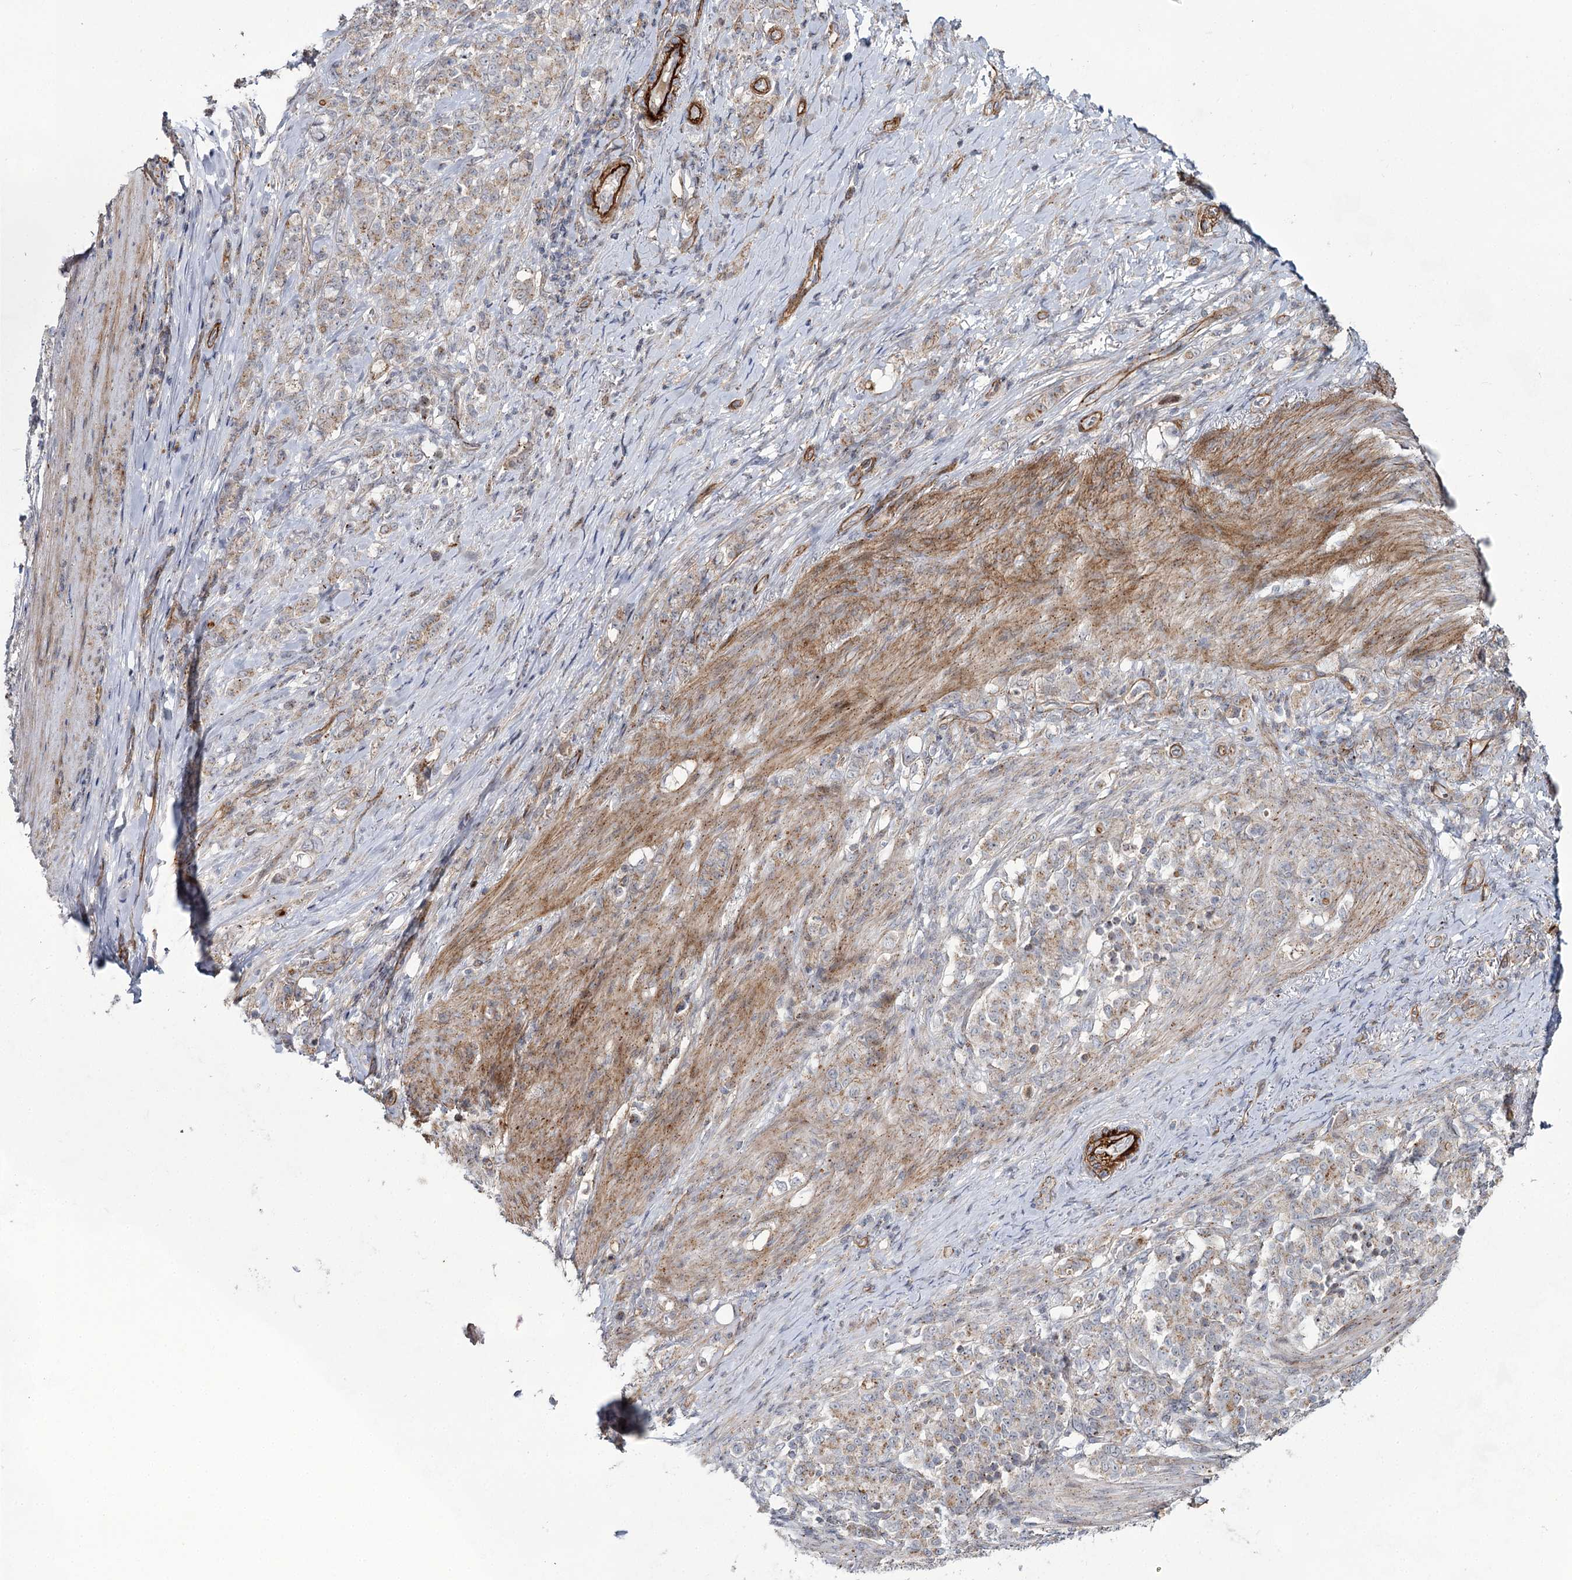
{"staining": {"intensity": "moderate", "quantity": "25%-75%", "location": "cytoplasmic/membranous"}, "tissue": "stomach cancer", "cell_type": "Tumor cells", "image_type": "cancer", "snomed": [{"axis": "morphology", "description": "Adenocarcinoma, NOS"}, {"axis": "topography", "description": "Stomach"}], "caption": "Tumor cells reveal medium levels of moderate cytoplasmic/membranous expression in about 25%-75% of cells in human adenocarcinoma (stomach).", "gene": "ATL2", "patient": {"sex": "female", "age": 79}}